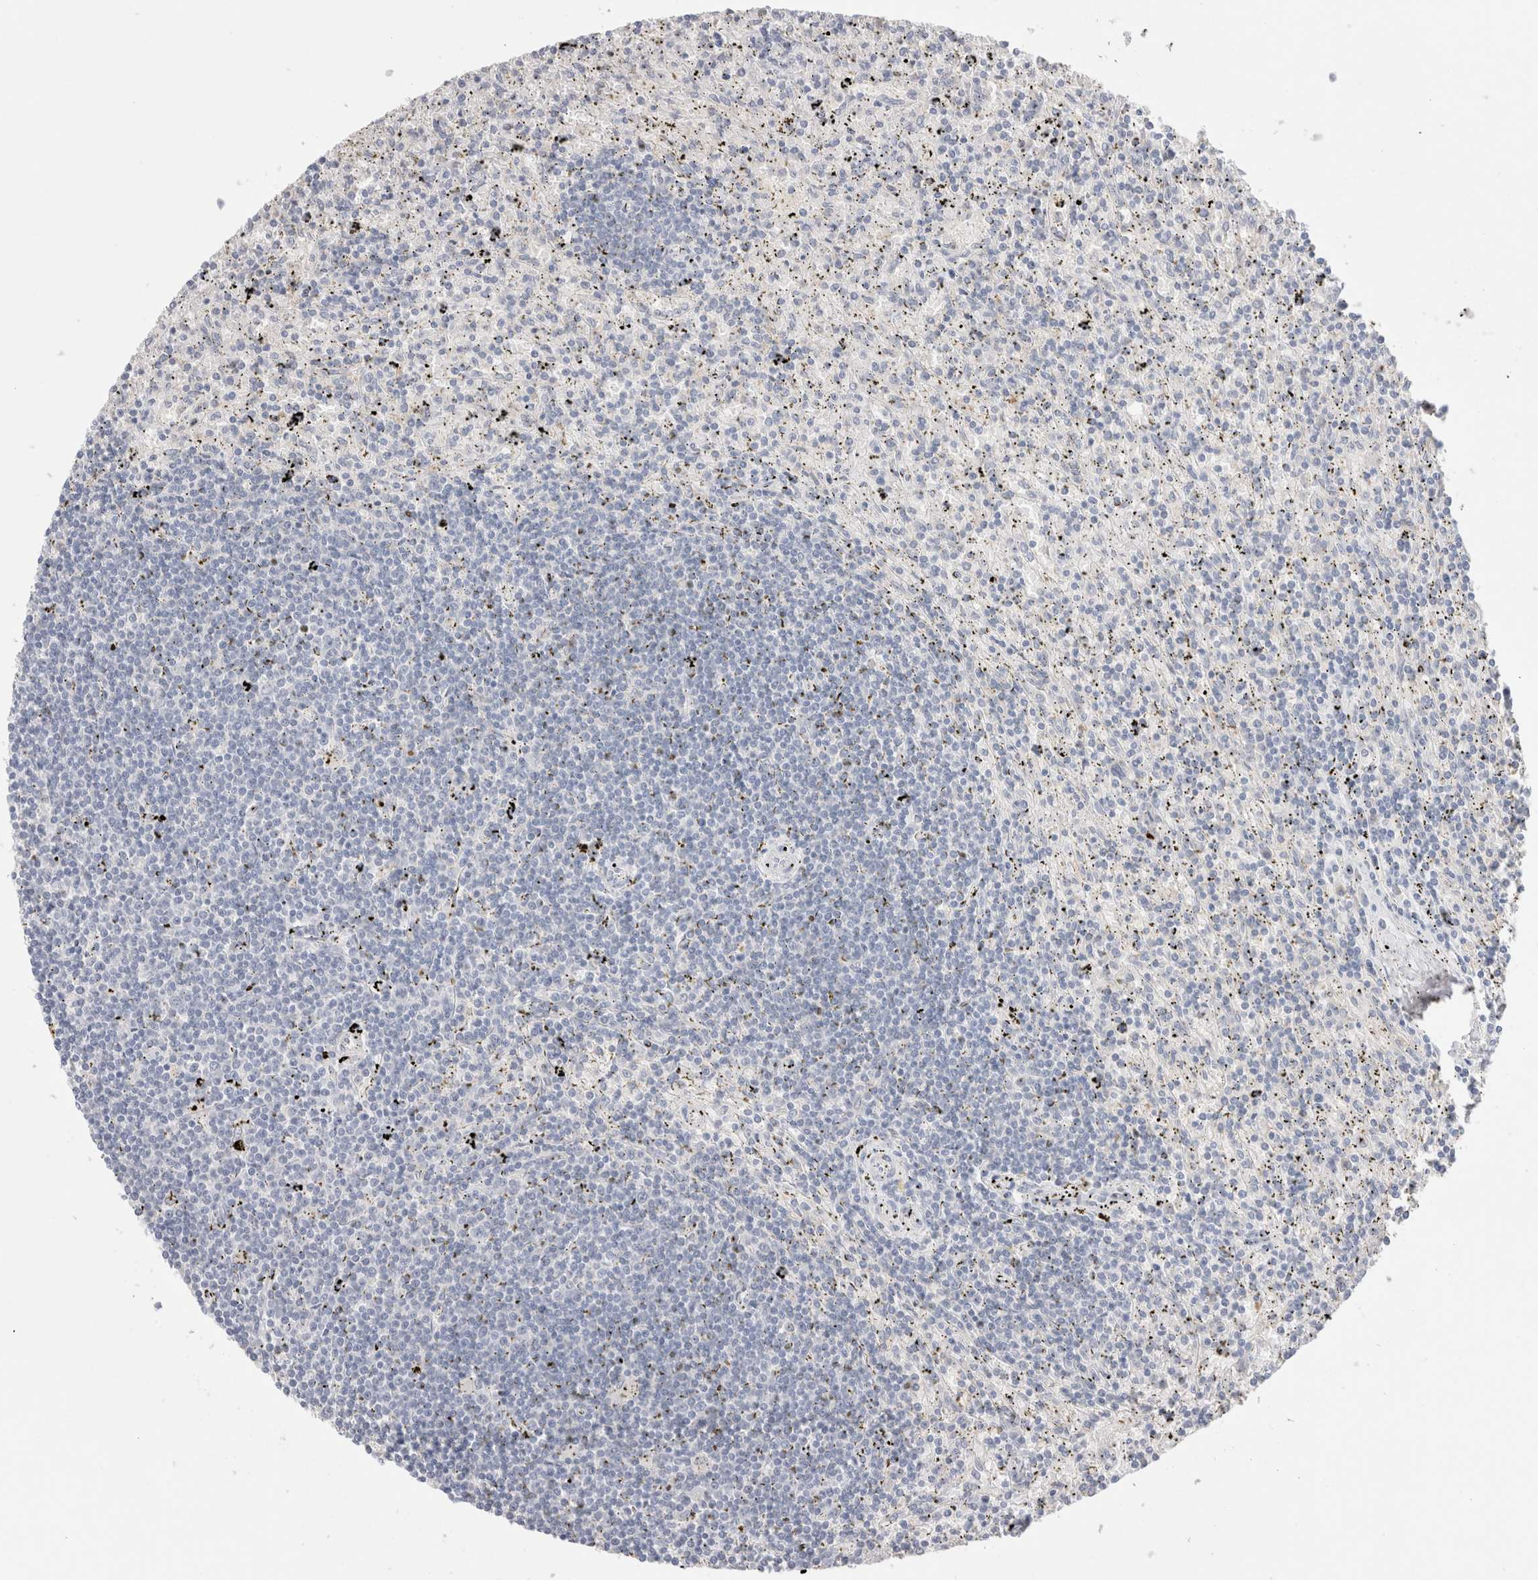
{"staining": {"intensity": "negative", "quantity": "none", "location": "none"}, "tissue": "lymphoma", "cell_type": "Tumor cells", "image_type": "cancer", "snomed": [{"axis": "morphology", "description": "Malignant lymphoma, non-Hodgkin's type, Low grade"}, {"axis": "topography", "description": "Spleen"}], "caption": "High power microscopy photomicrograph of an immunohistochemistry (IHC) image of lymphoma, revealing no significant staining in tumor cells.", "gene": "HPGDS", "patient": {"sex": "male", "age": 76}}